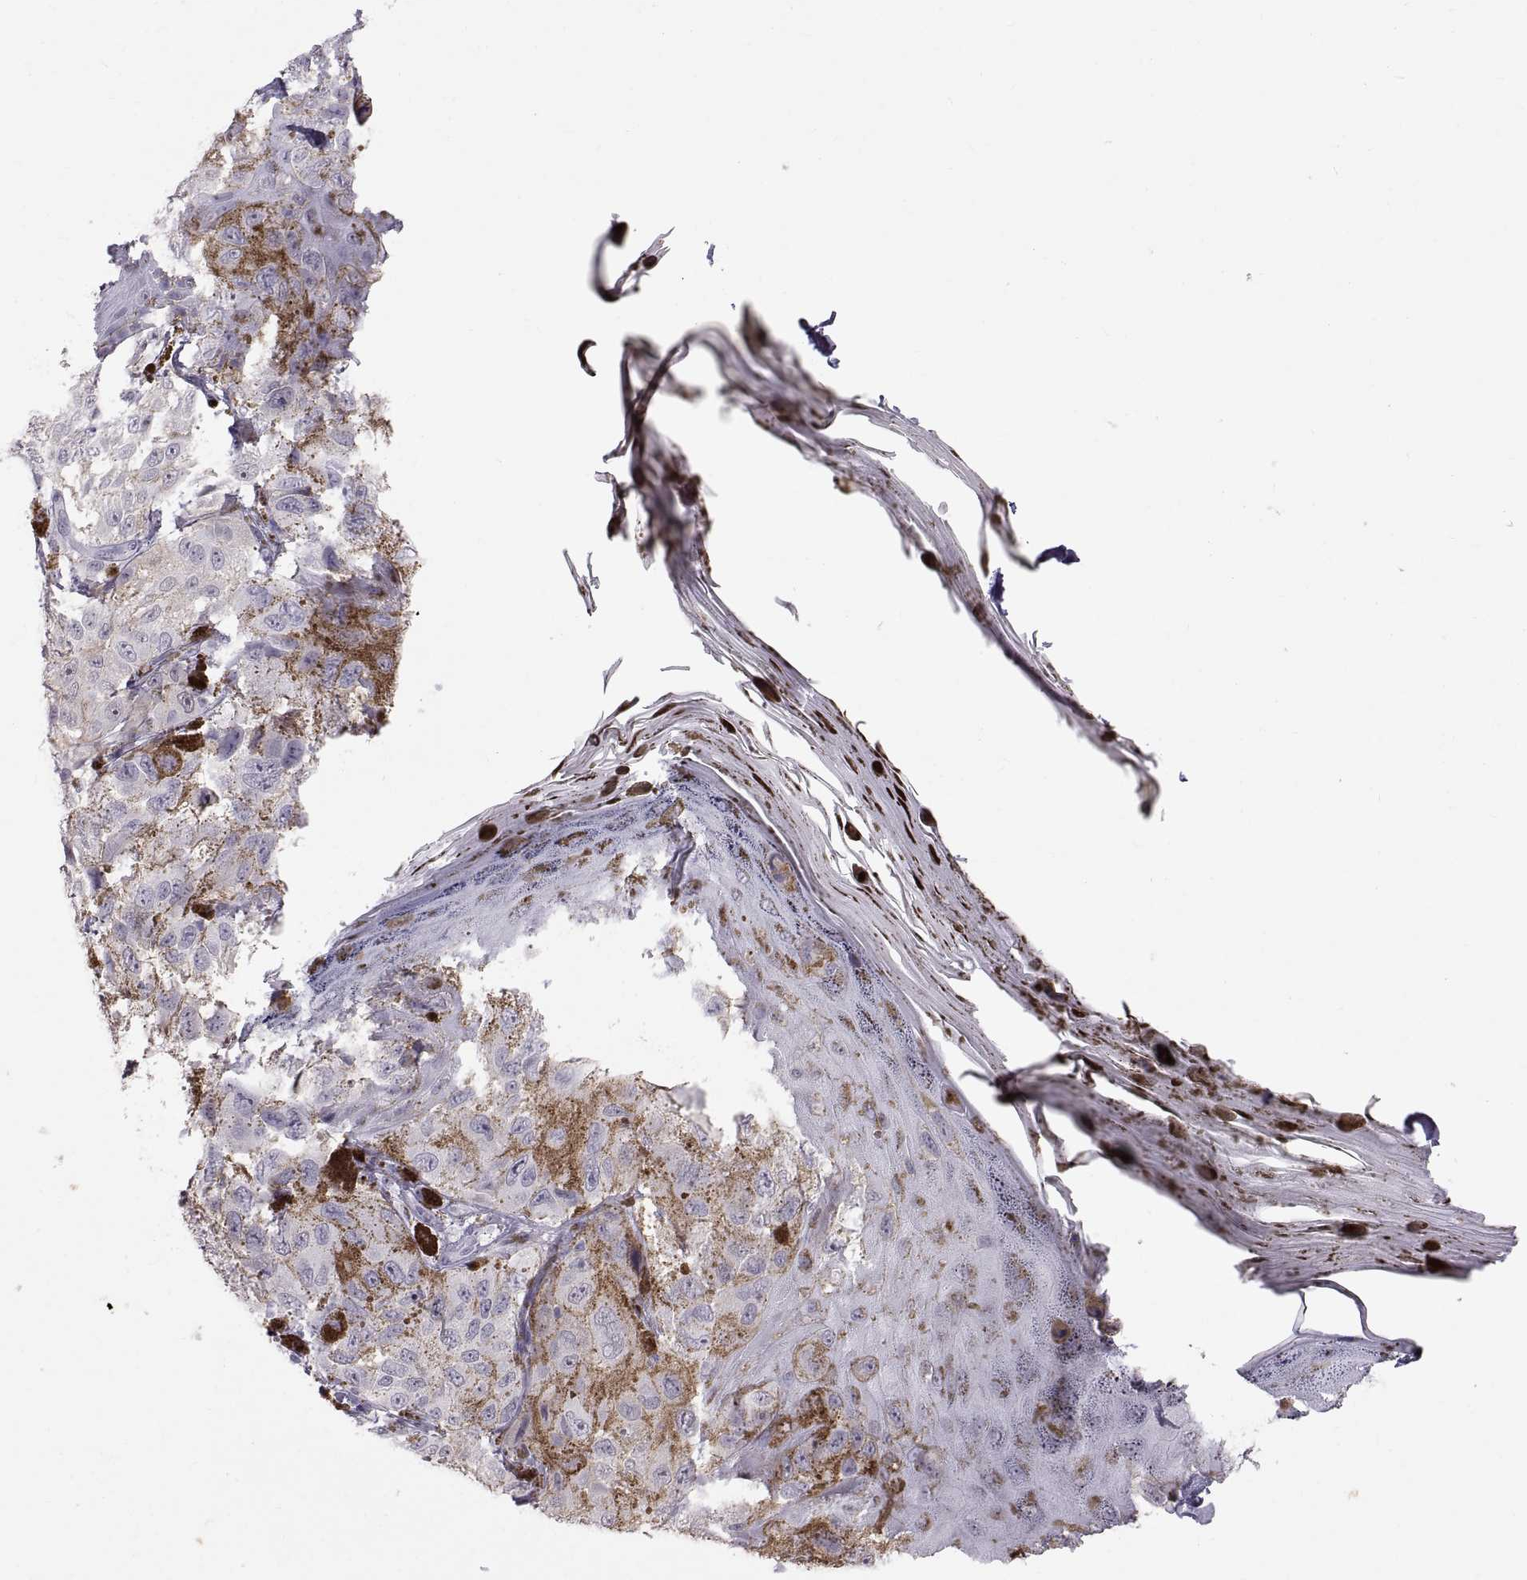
{"staining": {"intensity": "negative", "quantity": "none", "location": "none"}, "tissue": "melanoma", "cell_type": "Tumor cells", "image_type": "cancer", "snomed": [{"axis": "morphology", "description": "Malignant melanoma, NOS"}, {"axis": "topography", "description": "Skin"}], "caption": "The histopathology image demonstrates no staining of tumor cells in malignant melanoma.", "gene": "SPACDR", "patient": {"sex": "male", "age": 36}}